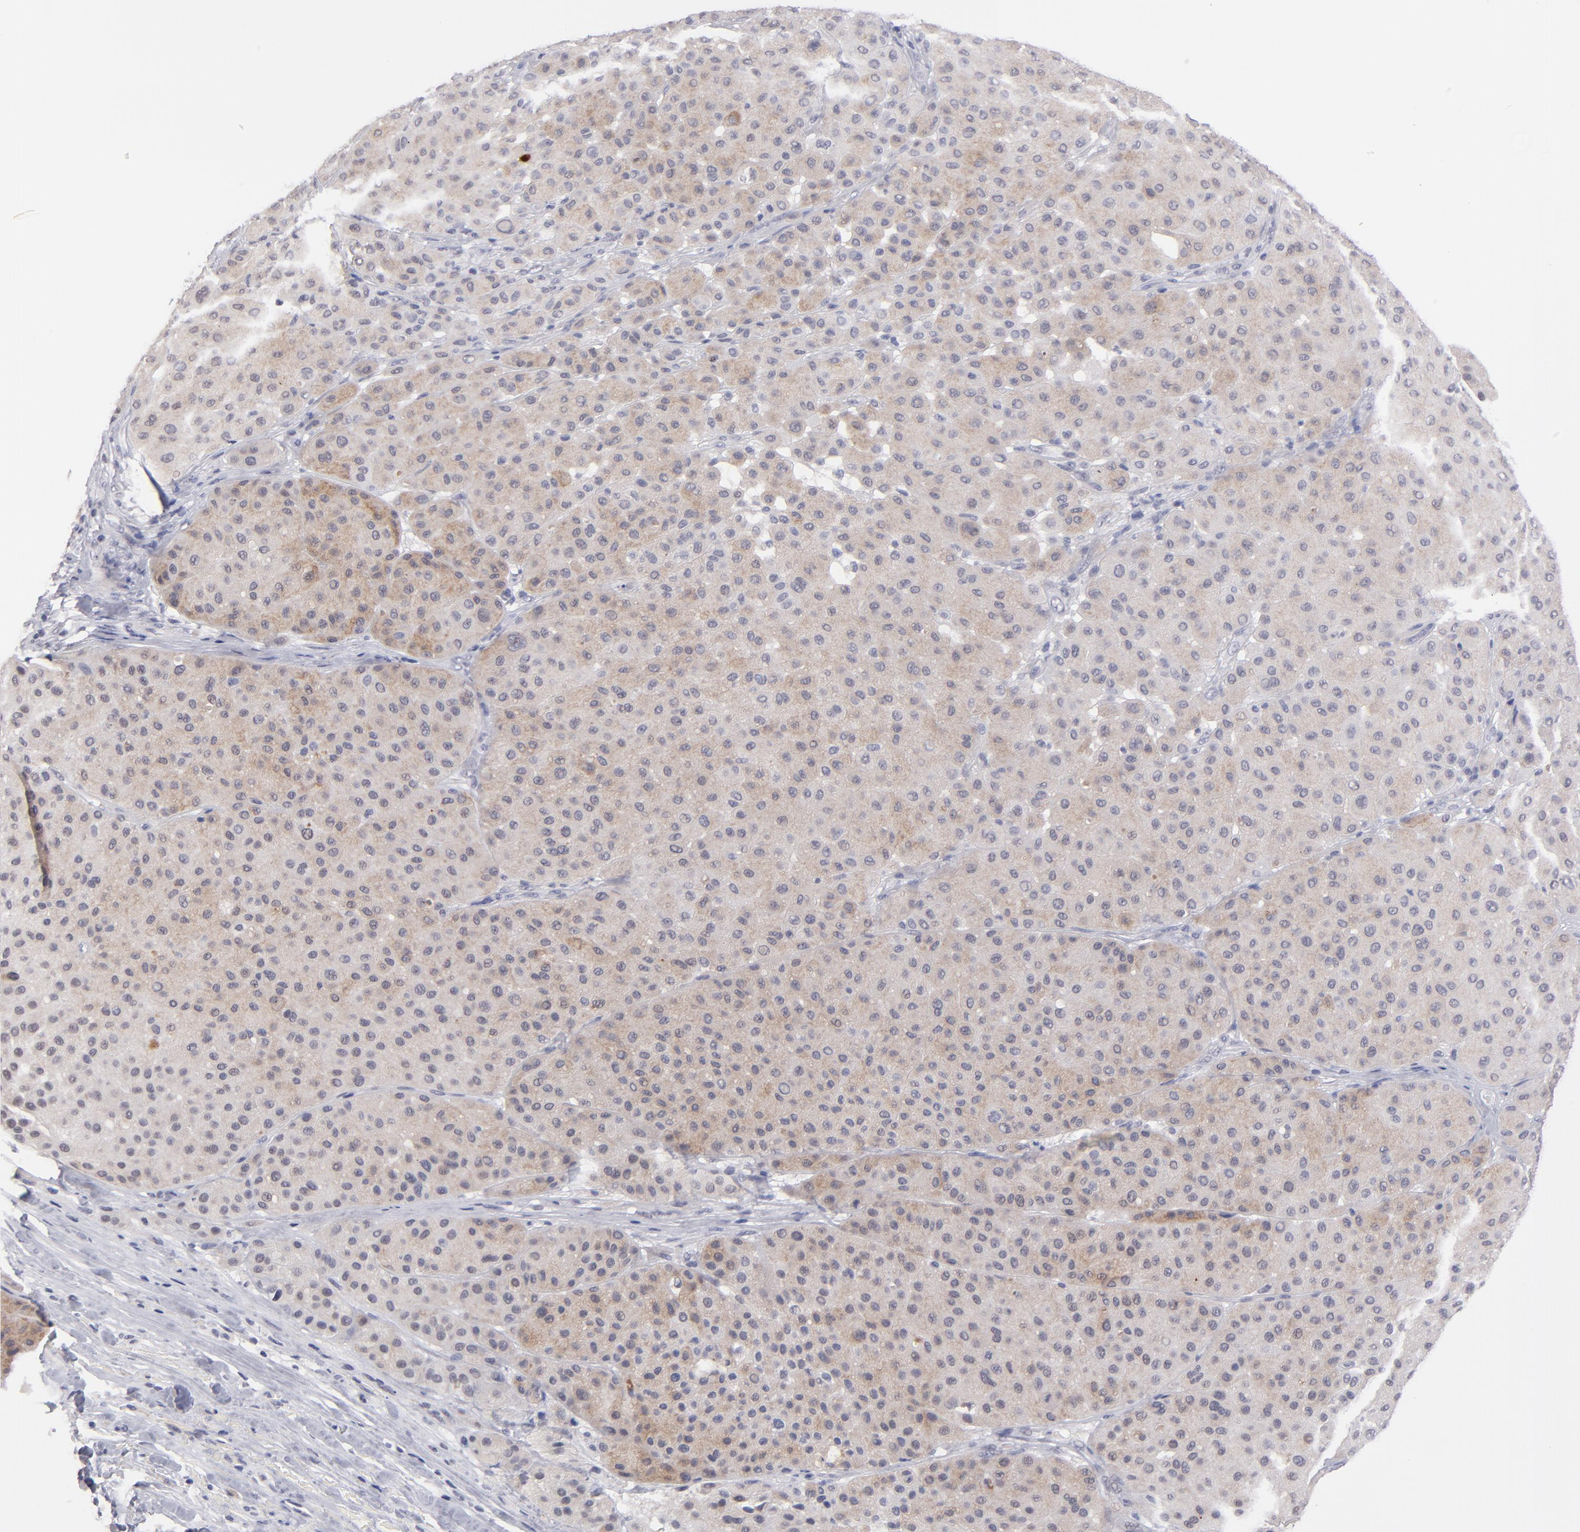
{"staining": {"intensity": "weak", "quantity": "25%-75%", "location": "cytoplasmic/membranous"}, "tissue": "melanoma", "cell_type": "Tumor cells", "image_type": "cancer", "snomed": [{"axis": "morphology", "description": "Normal tissue, NOS"}, {"axis": "morphology", "description": "Malignant melanoma, Metastatic site"}, {"axis": "topography", "description": "Skin"}], "caption": "Immunohistochemical staining of malignant melanoma (metastatic site) displays weak cytoplasmic/membranous protein positivity in about 25%-75% of tumor cells. Nuclei are stained in blue.", "gene": "TEX11", "patient": {"sex": "male", "age": 41}}